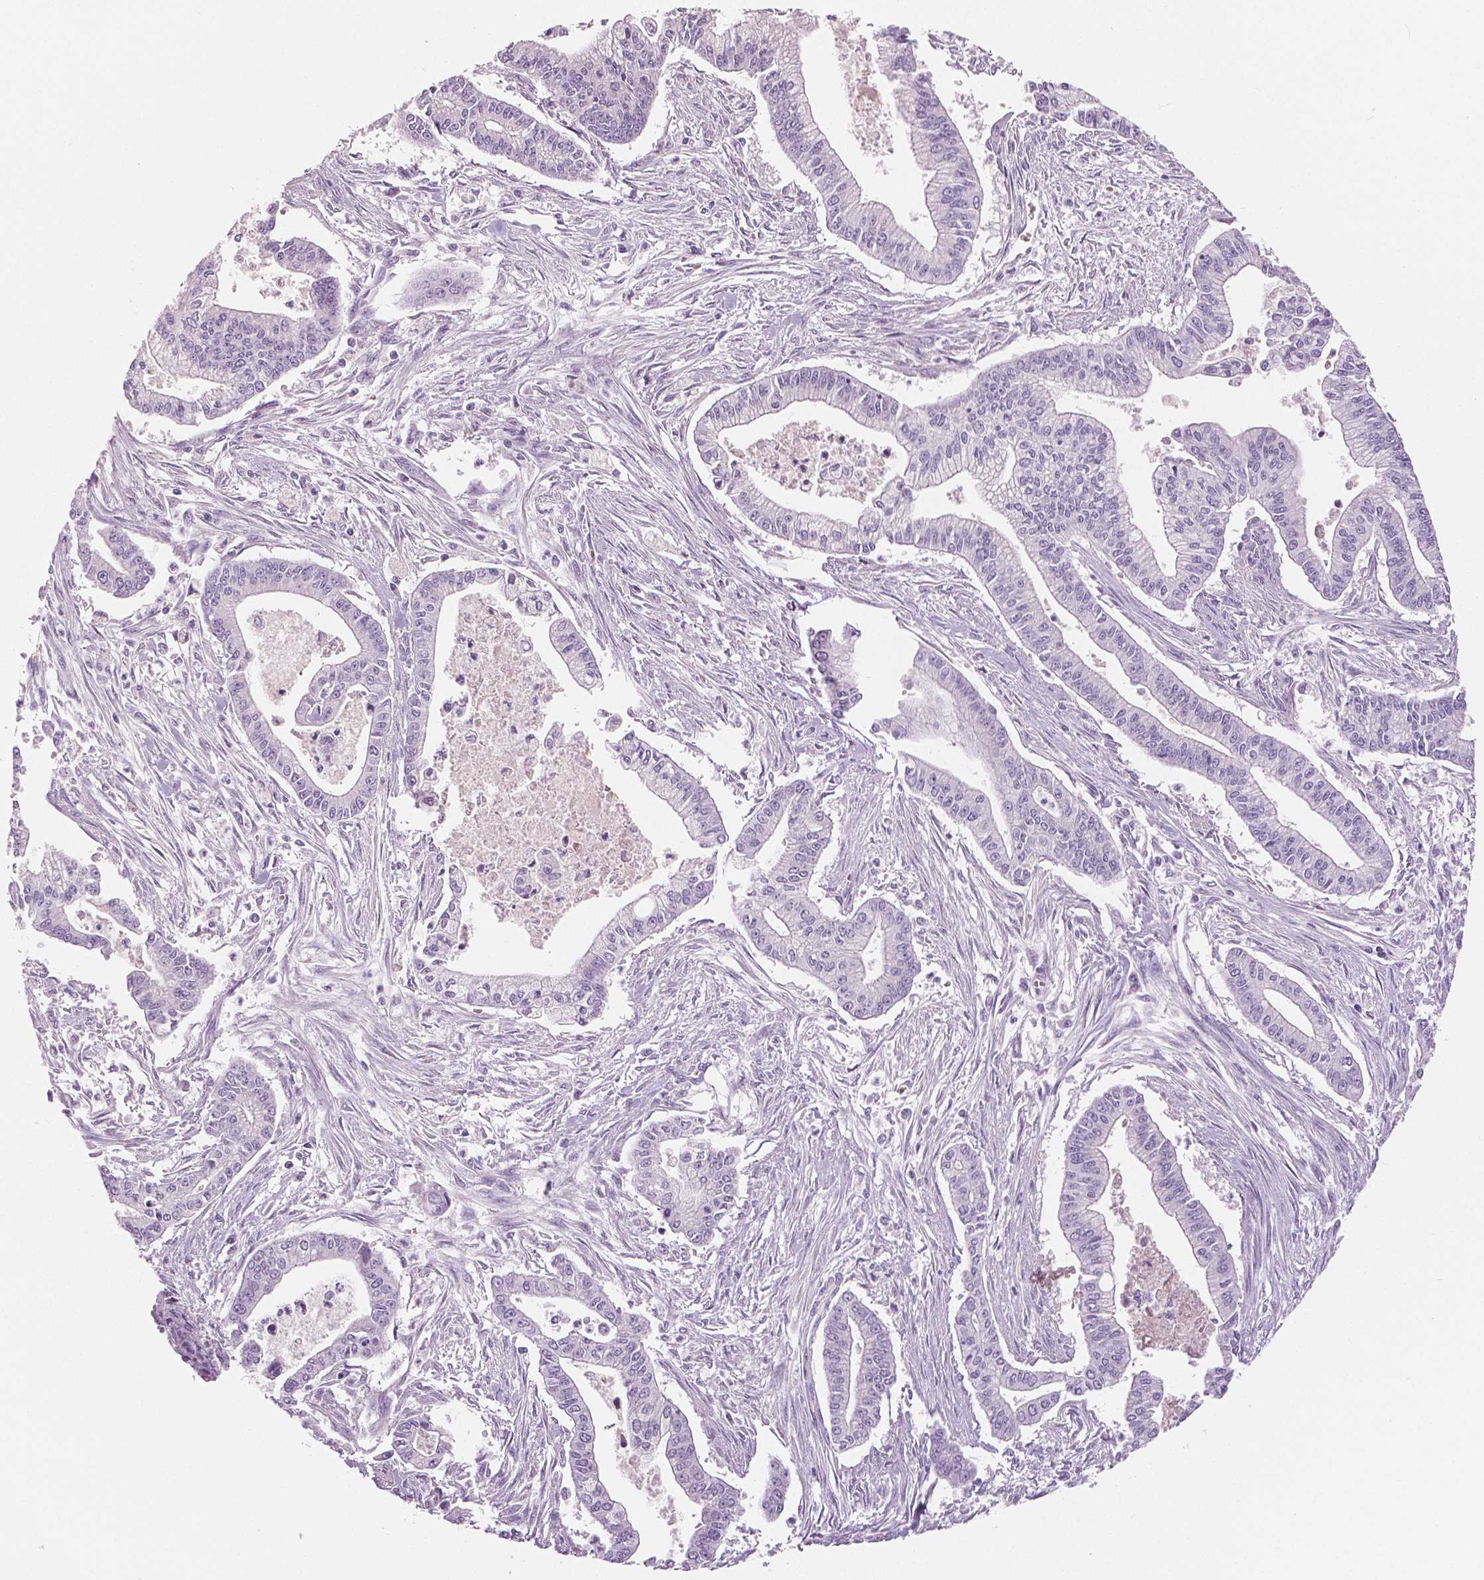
{"staining": {"intensity": "negative", "quantity": "none", "location": "none"}, "tissue": "pancreatic cancer", "cell_type": "Tumor cells", "image_type": "cancer", "snomed": [{"axis": "morphology", "description": "Adenocarcinoma, NOS"}, {"axis": "topography", "description": "Pancreas"}], "caption": "A high-resolution micrograph shows immunohistochemistry (IHC) staining of pancreatic cancer (adenocarcinoma), which demonstrates no significant staining in tumor cells.", "gene": "SLC24A1", "patient": {"sex": "female", "age": 65}}